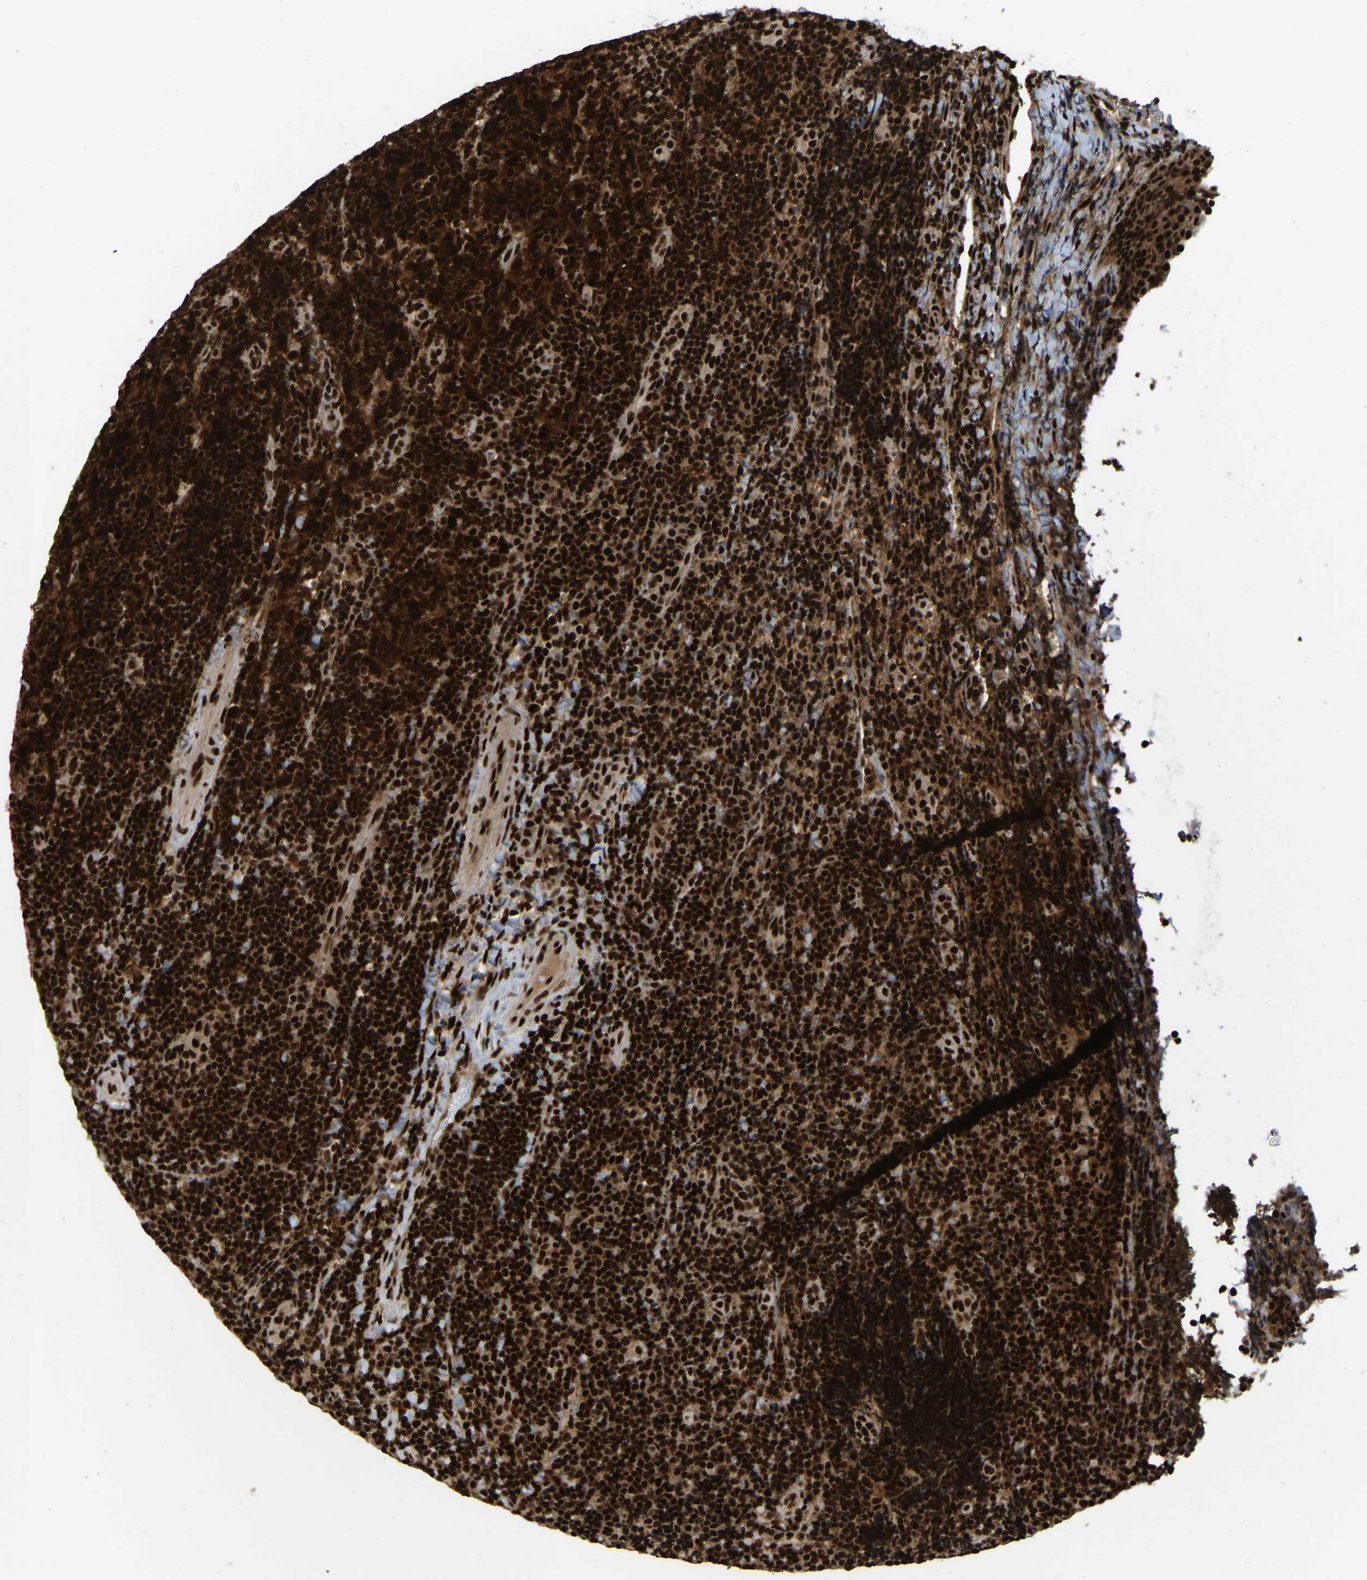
{"staining": {"intensity": "strong", "quantity": ">75%", "location": "nuclear"}, "tissue": "lymphoma", "cell_type": "Tumor cells", "image_type": "cancer", "snomed": [{"axis": "morphology", "description": "Malignant lymphoma, non-Hodgkin's type, High grade"}, {"axis": "topography", "description": "Tonsil"}], "caption": "A high-resolution micrograph shows immunohistochemistry staining of lymphoma, which demonstrates strong nuclear expression in approximately >75% of tumor cells. The staining was performed using DAB to visualize the protein expression in brown, while the nuclei were stained in blue with hematoxylin (Magnification: 20x).", "gene": "TBL1XR1", "patient": {"sex": "female", "age": 36}}